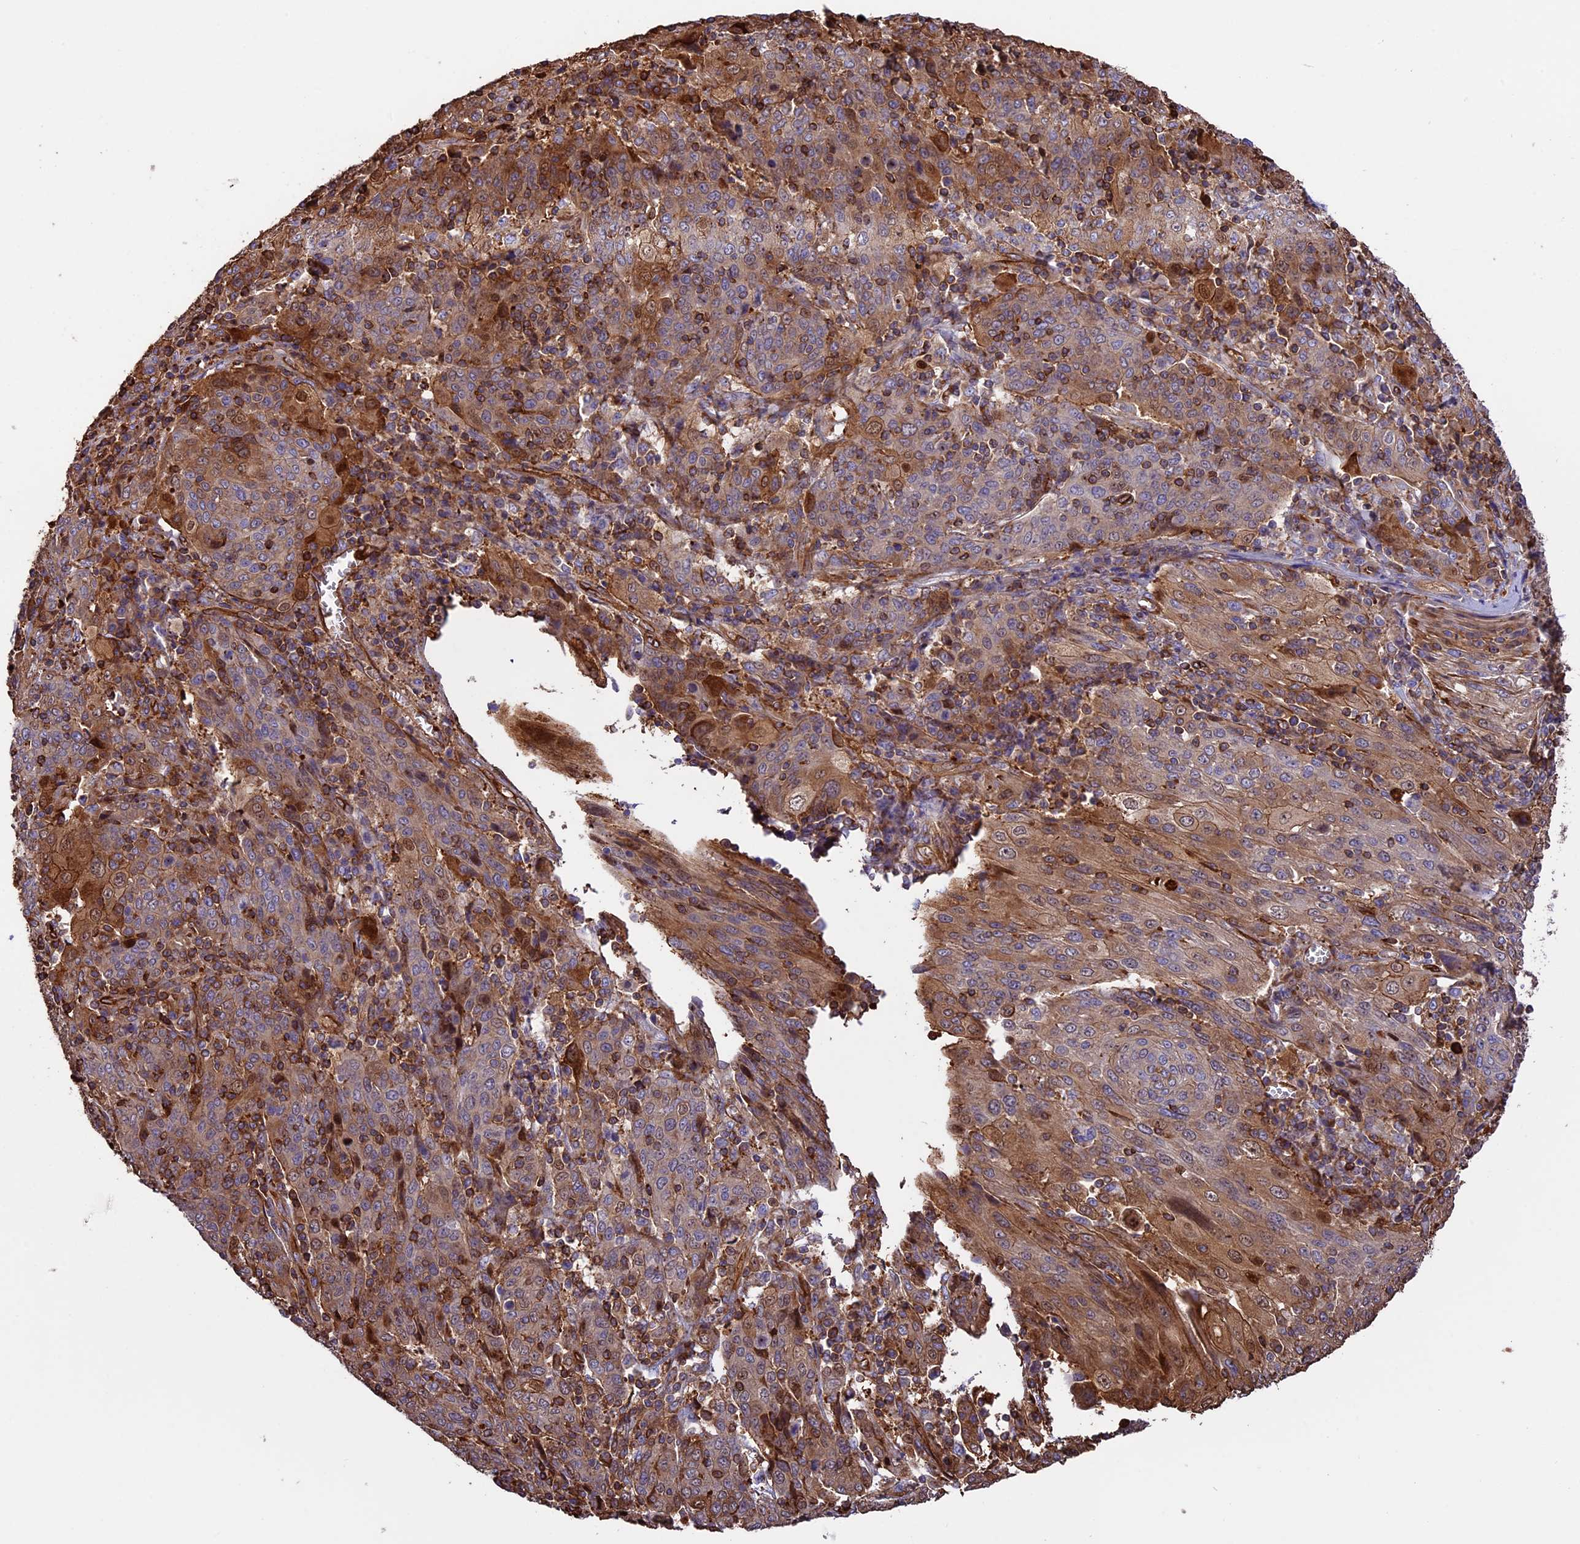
{"staining": {"intensity": "moderate", "quantity": "25%-75%", "location": "cytoplasmic/membranous,nuclear"}, "tissue": "cervical cancer", "cell_type": "Tumor cells", "image_type": "cancer", "snomed": [{"axis": "morphology", "description": "Squamous cell carcinoma, NOS"}, {"axis": "topography", "description": "Cervix"}], "caption": "Immunohistochemistry (IHC) of human cervical cancer (squamous cell carcinoma) shows medium levels of moderate cytoplasmic/membranous and nuclear positivity in approximately 25%-75% of tumor cells. (Stains: DAB (3,3'-diaminobenzidine) in brown, nuclei in blue, Microscopy: brightfield microscopy at high magnification).", "gene": "CD99L2", "patient": {"sex": "female", "age": 67}}